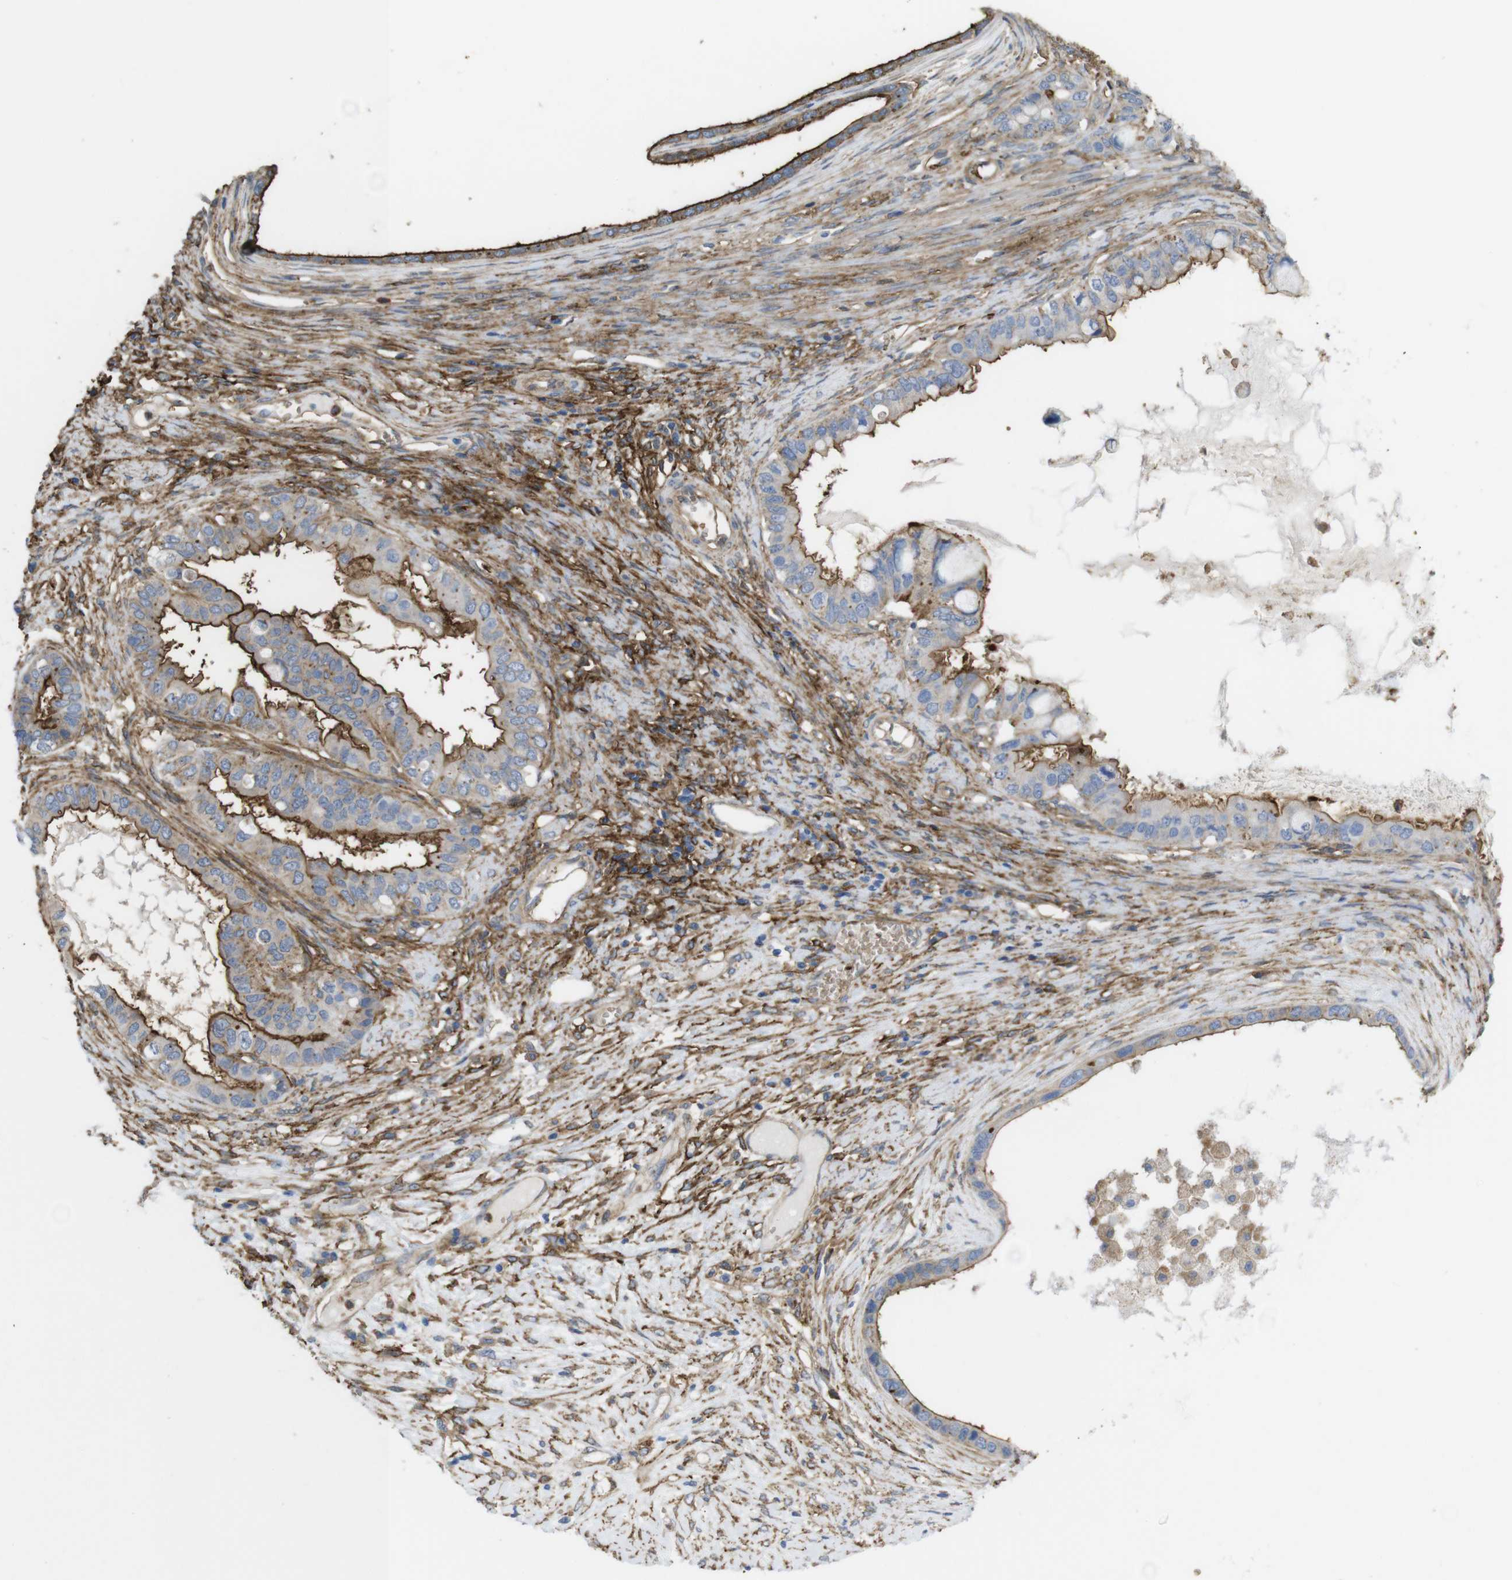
{"staining": {"intensity": "moderate", "quantity": "25%-75%", "location": "cytoplasmic/membranous"}, "tissue": "ovarian cancer", "cell_type": "Tumor cells", "image_type": "cancer", "snomed": [{"axis": "morphology", "description": "Cystadenocarcinoma, mucinous, NOS"}, {"axis": "topography", "description": "Ovary"}], "caption": "Protein expression analysis of human mucinous cystadenocarcinoma (ovarian) reveals moderate cytoplasmic/membranous expression in about 25%-75% of tumor cells.", "gene": "CYBRD1", "patient": {"sex": "female", "age": 80}}